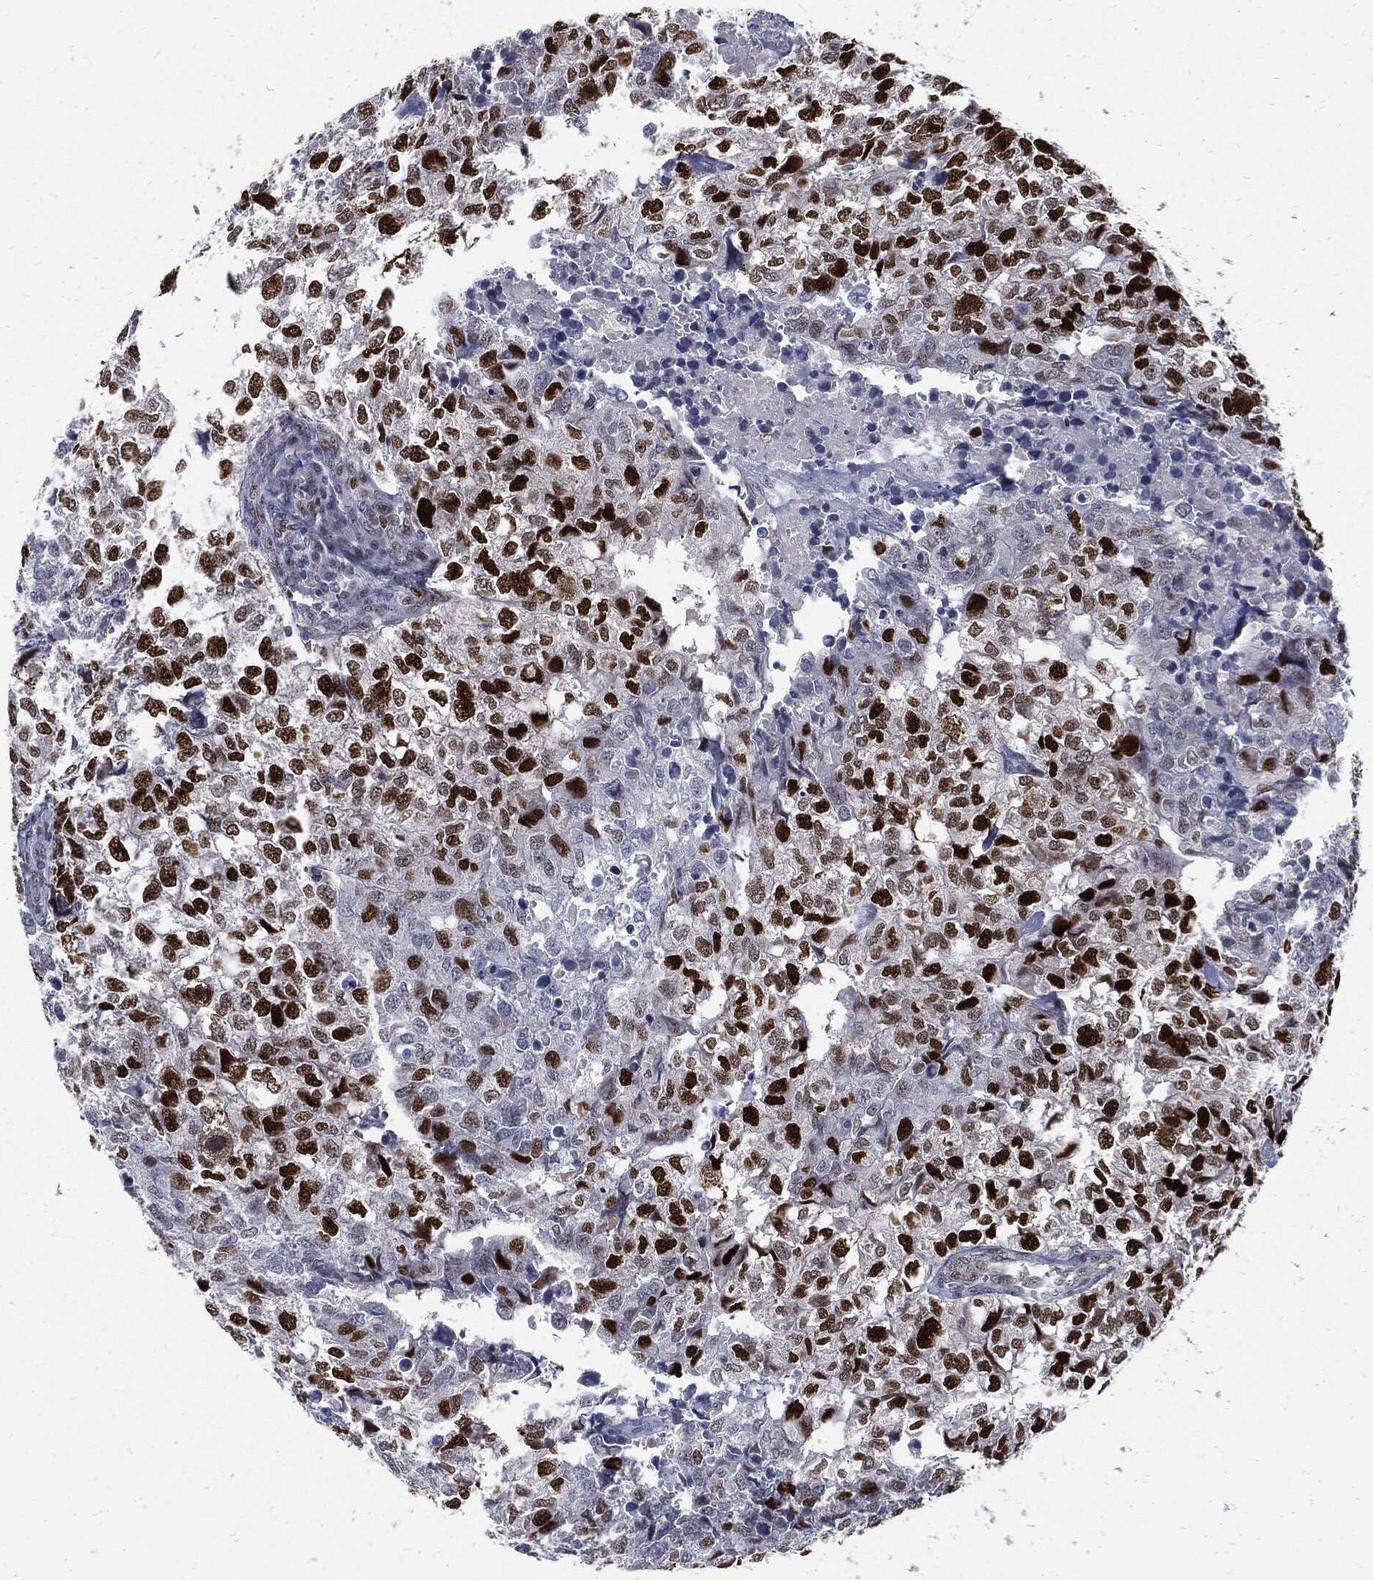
{"staining": {"intensity": "strong", "quantity": ">75%", "location": "nuclear"}, "tissue": "breast cancer", "cell_type": "Tumor cells", "image_type": "cancer", "snomed": [{"axis": "morphology", "description": "Duct carcinoma"}, {"axis": "topography", "description": "Breast"}], "caption": "A high-resolution image shows immunohistochemistry (IHC) staining of breast cancer, which demonstrates strong nuclear expression in about >75% of tumor cells.", "gene": "NBN", "patient": {"sex": "female", "age": 30}}